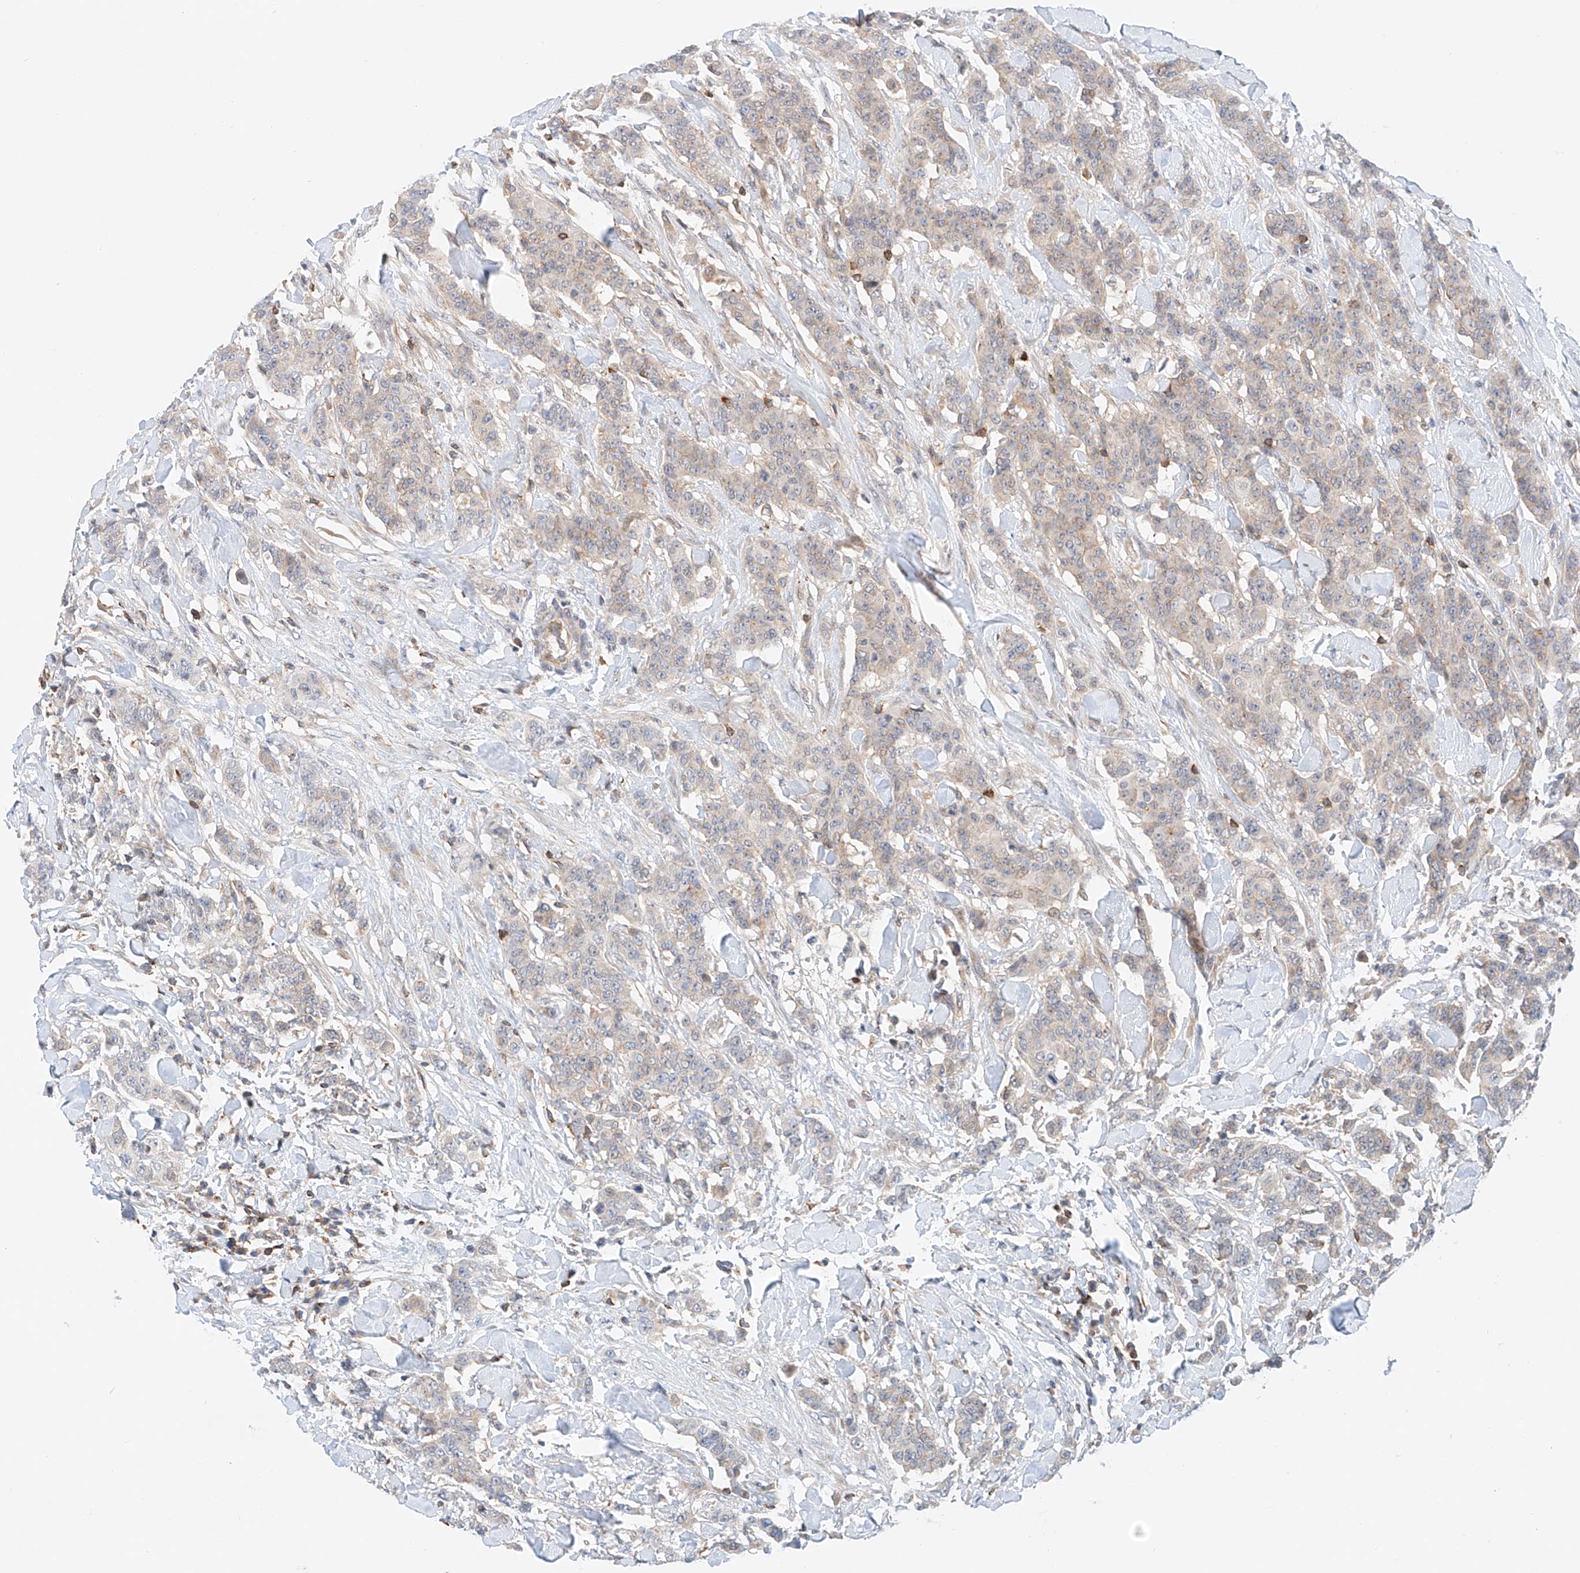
{"staining": {"intensity": "negative", "quantity": "none", "location": "none"}, "tissue": "breast cancer", "cell_type": "Tumor cells", "image_type": "cancer", "snomed": [{"axis": "morphology", "description": "Duct carcinoma"}, {"axis": "topography", "description": "Breast"}], "caption": "Immunohistochemistry (IHC) of breast intraductal carcinoma shows no staining in tumor cells. (DAB (3,3'-diaminobenzidine) immunohistochemistry, high magnification).", "gene": "MFN2", "patient": {"sex": "female", "age": 40}}